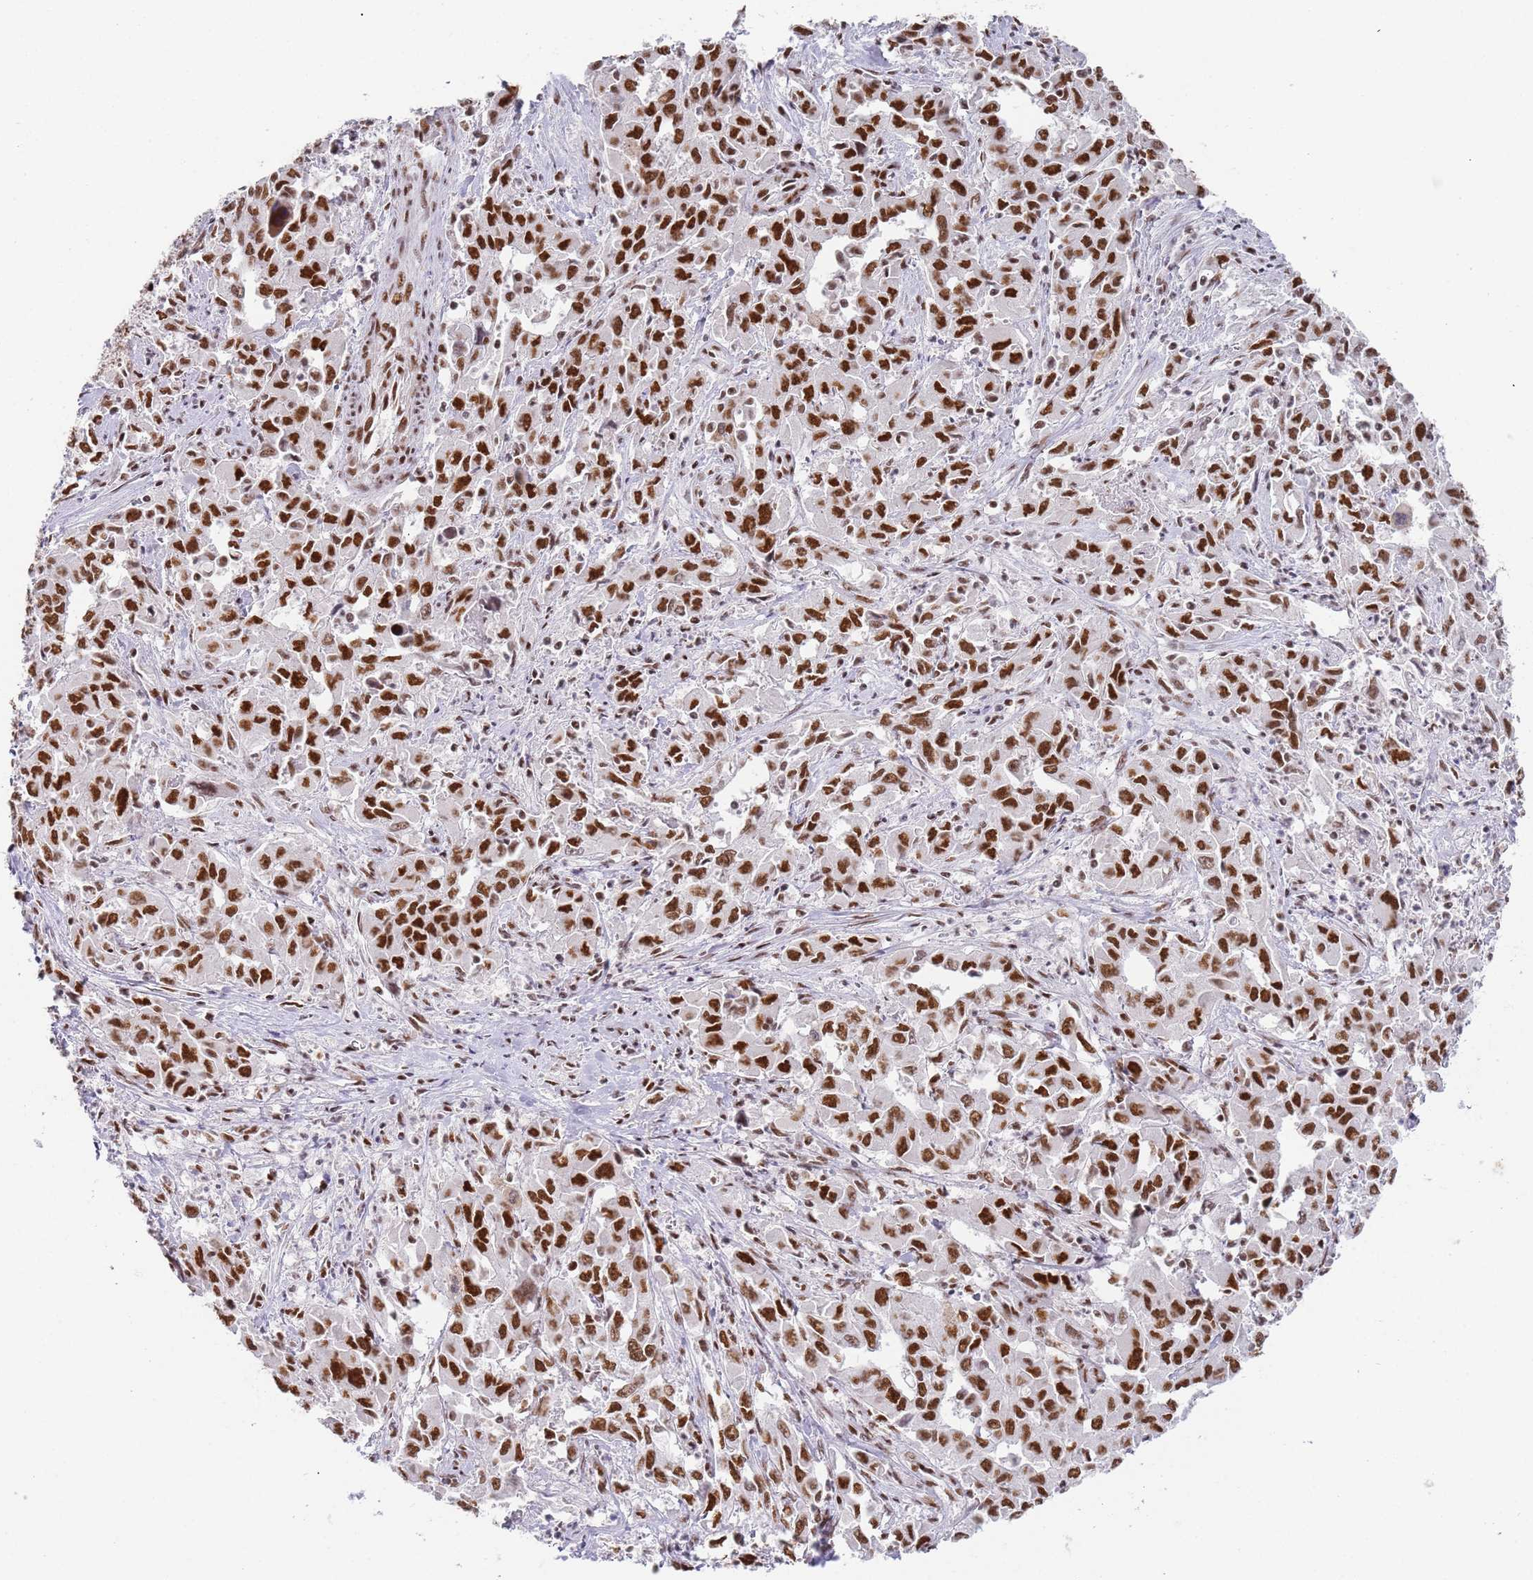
{"staining": {"intensity": "strong", "quantity": ">75%", "location": "nuclear"}, "tissue": "liver cancer", "cell_type": "Tumor cells", "image_type": "cancer", "snomed": [{"axis": "morphology", "description": "Carcinoma, Hepatocellular, NOS"}, {"axis": "topography", "description": "Liver"}], "caption": "Protein positivity by immunohistochemistry shows strong nuclear positivity in about >75% of tumor cells in hepatocellular carcinoma (liver).", "gene": "AKAP8L", "patient": {"sex": "male", "age": 63}}